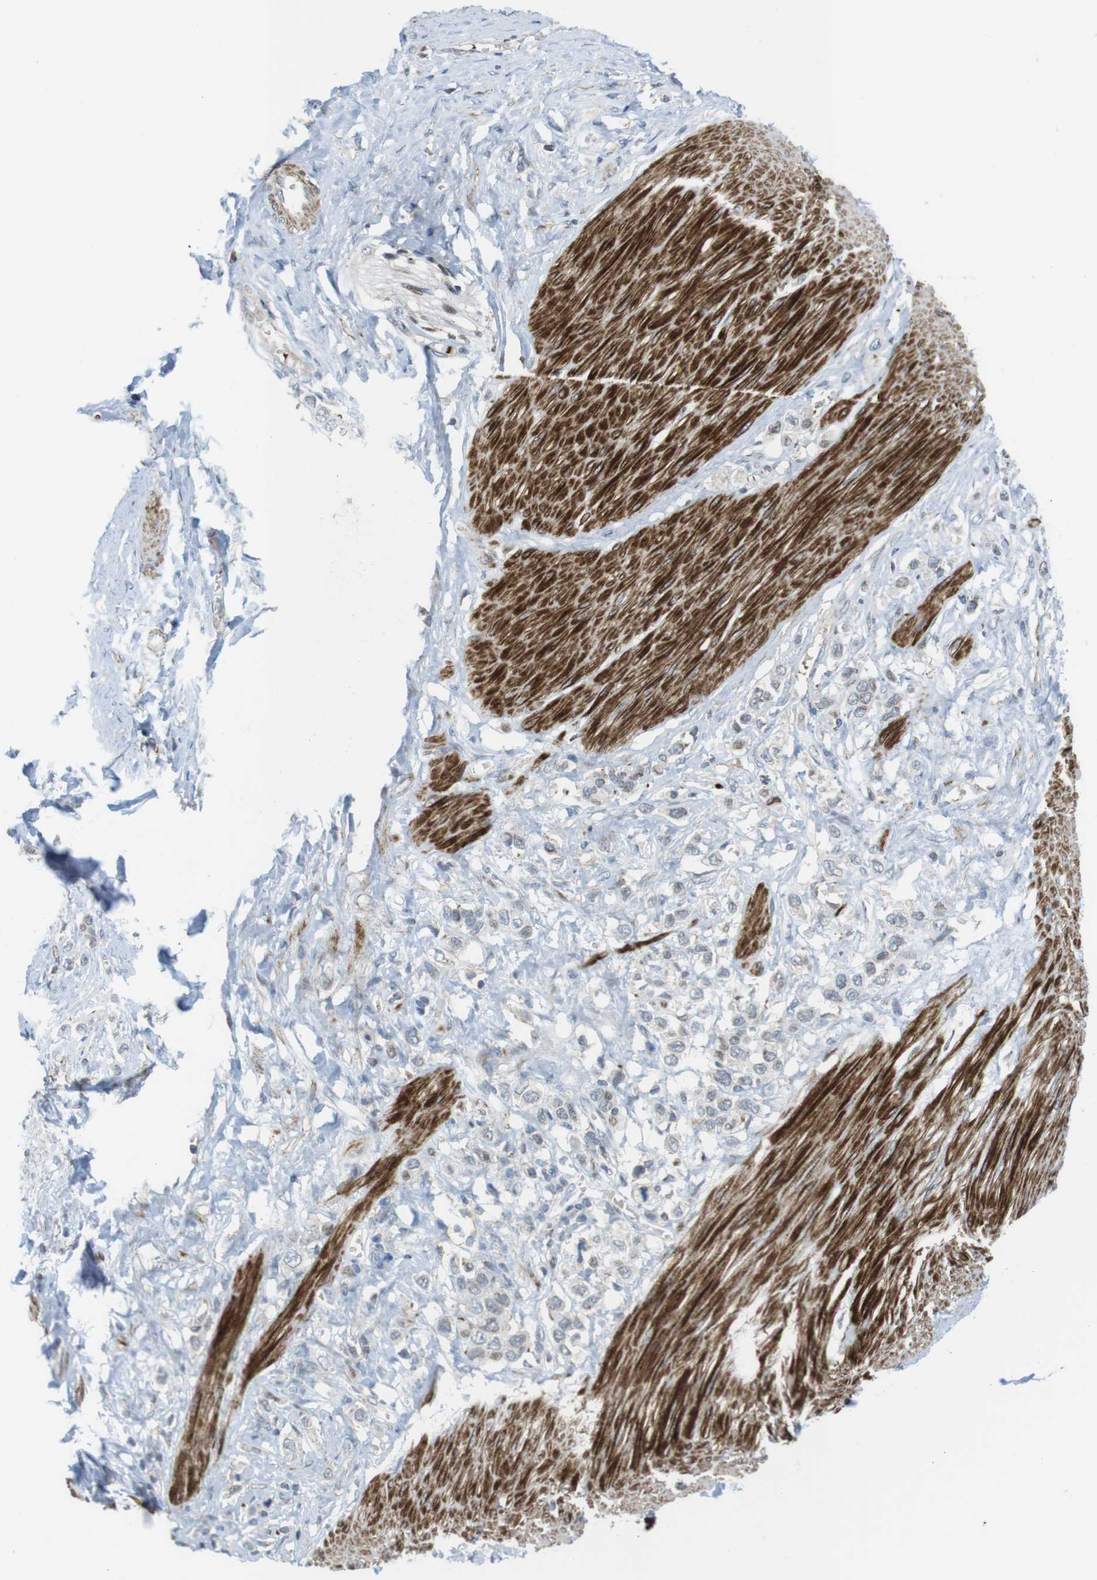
{"staining": {"intensity": "negative", "quantity": "none", "location": "none"}, "tissue": "stomach cancer", "cell_type": "Tumor cells", "image_type": "cancer", "snomed": [{"axis": "morphology", "description": "Adenocarcinoma, NOS"}, {"axis": "topography", "description": "Stomach"}], "caption": "Human stomach cancer (adenocarcinoma) stained for a protein using IHC displays no expression in tumor cells.", "gene": "CUL7", "patient": {"sex": "female", "age": 65}}